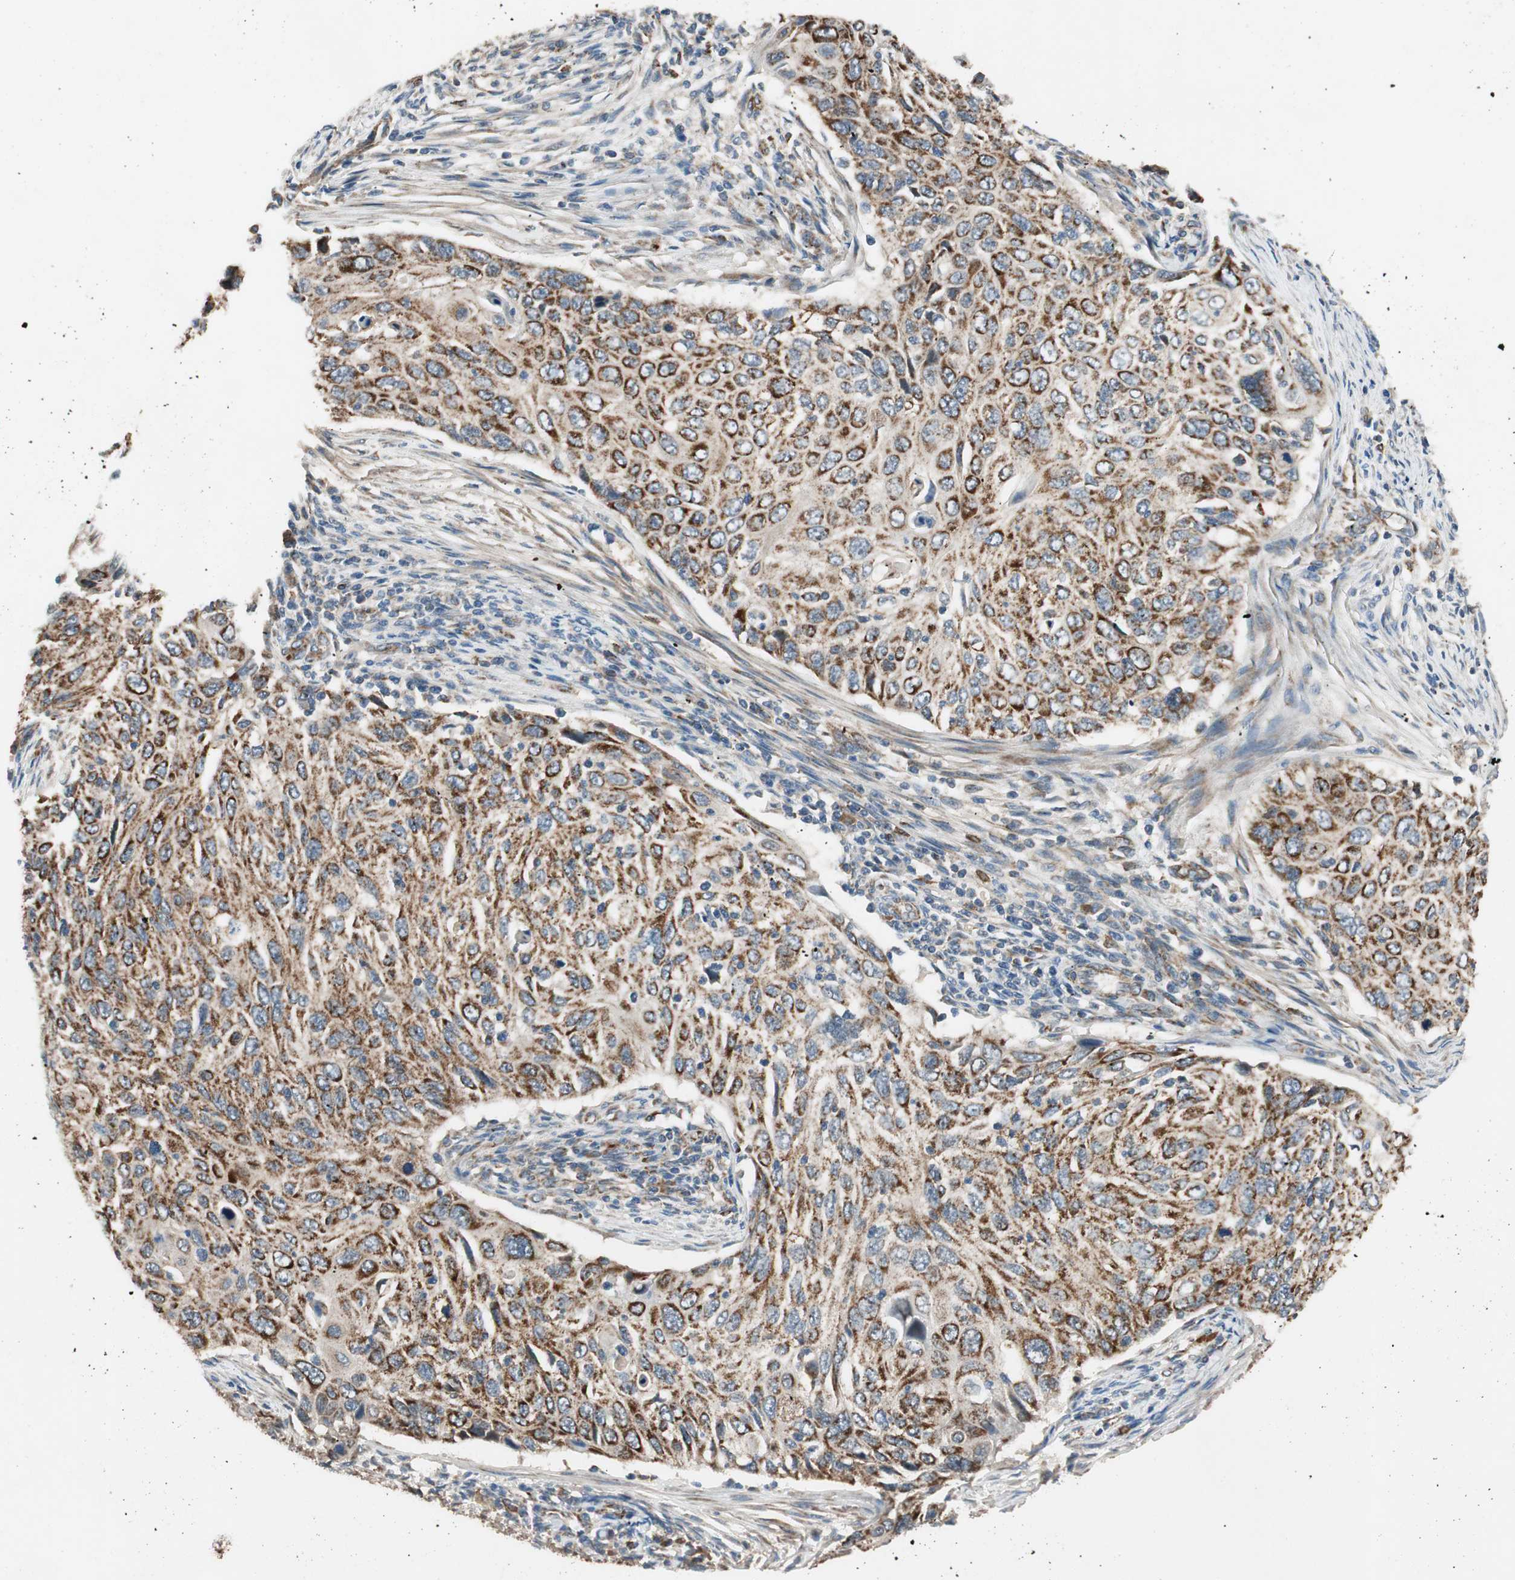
{"staining": {"intensity": "strong", "quantity": ">75%", "location": "cytoplasmic/membranous"}, "tissue": "cervical cancer", "cell_type": "Tumor cells", "image_type": "cancer", "snomed": [{"axis": "morphology", "description": "Squamous cell carcinoma, NOS"}, {"axis": "topography", "description": "Cervix"}], "caption": "Tumor cells display high levels of strong cytoplasmic/membranous expression in about >75% of cells in human cervical cancer (squamous cell carcinoma).", "gene": "AKAP1", "patient": {"sex": "female", "age": 70}}